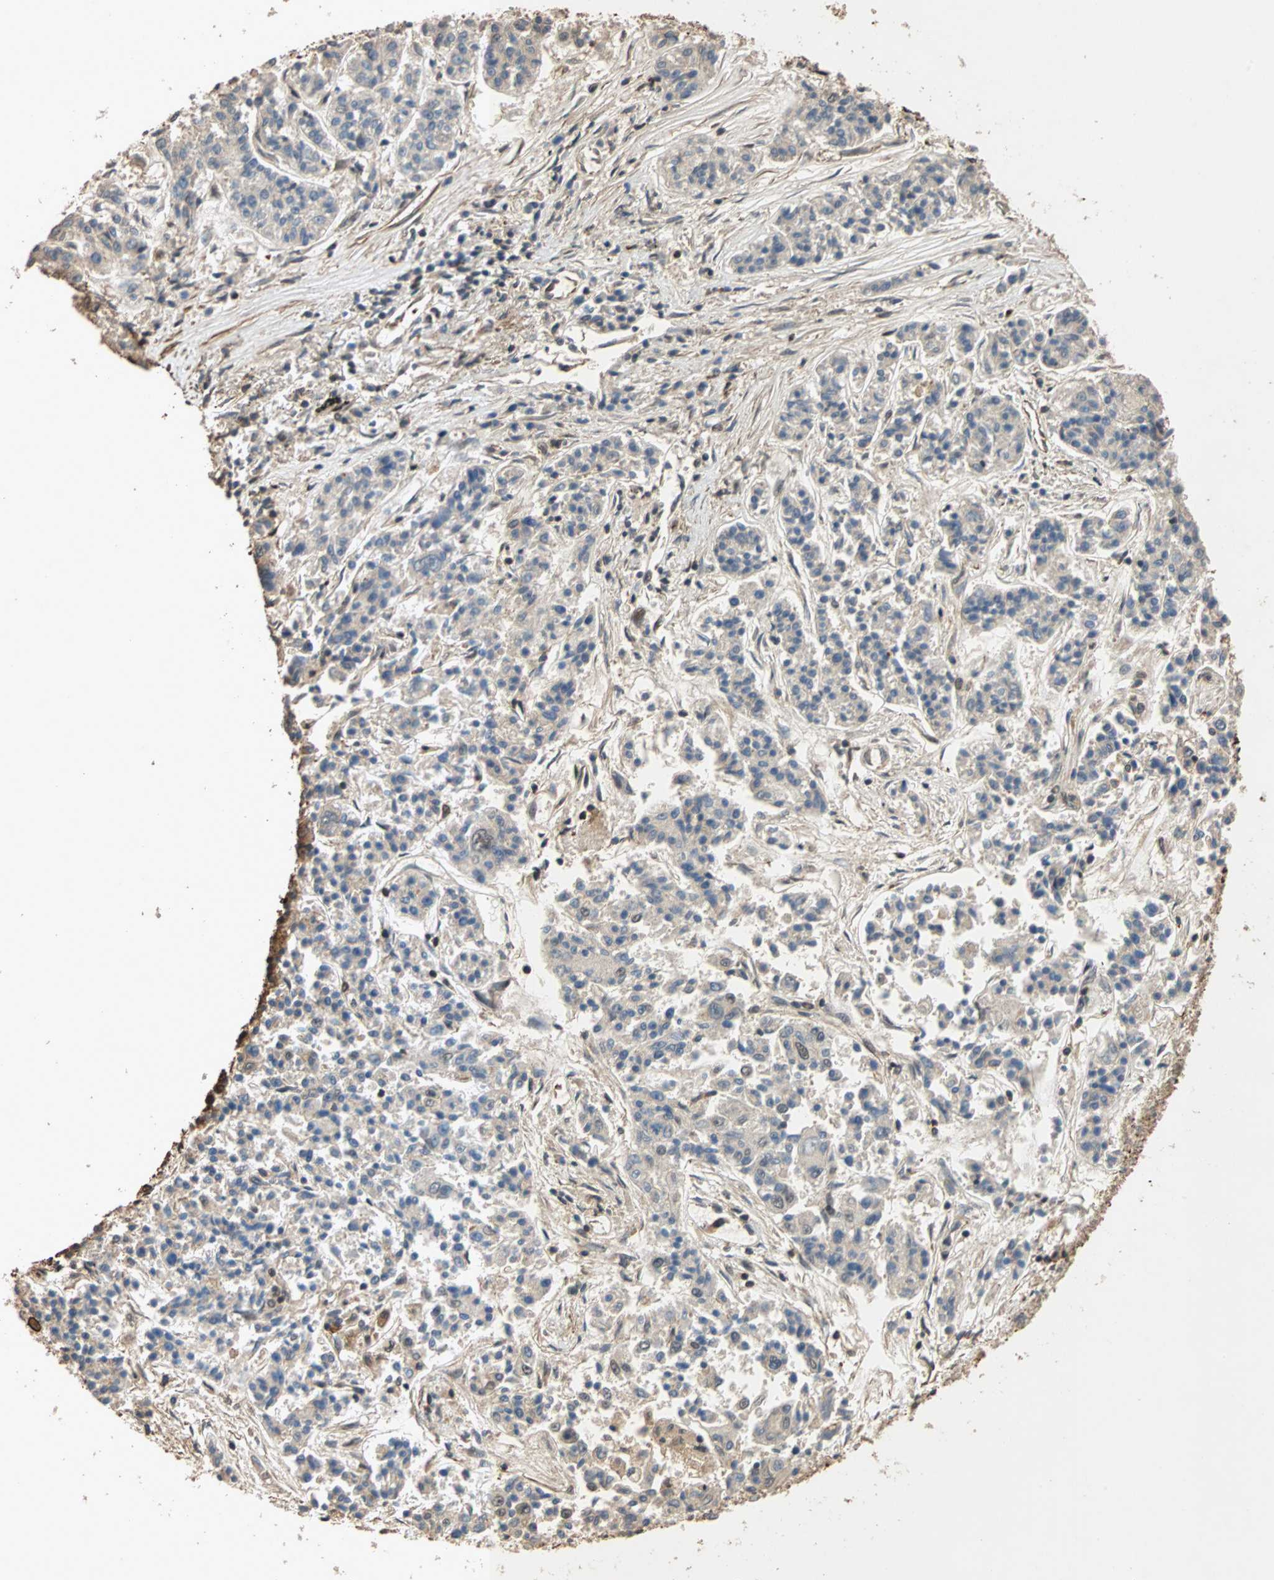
{"staining": {"intensity": "weak", "quantity": "25%-75%", "location": "cytoplasmic/membranous"}, "tissue": "lung cancer", "cell_type": "Tumor cells", "image_type": "cancer", "snomed": [{"axis": "morphology", "description": "Adenocarcinoma, NOS"}, {"axis": "topography", "description": "Lung"}], "caption": "Immunohistochemical staining of human lung adenocarcinoma reveals weak cytoplasmic/membranous protein positivity in approximately 25%-75% of tumor cells.", "gene": "CDC5L", "patient": {"sex": "male", "age": 84}}